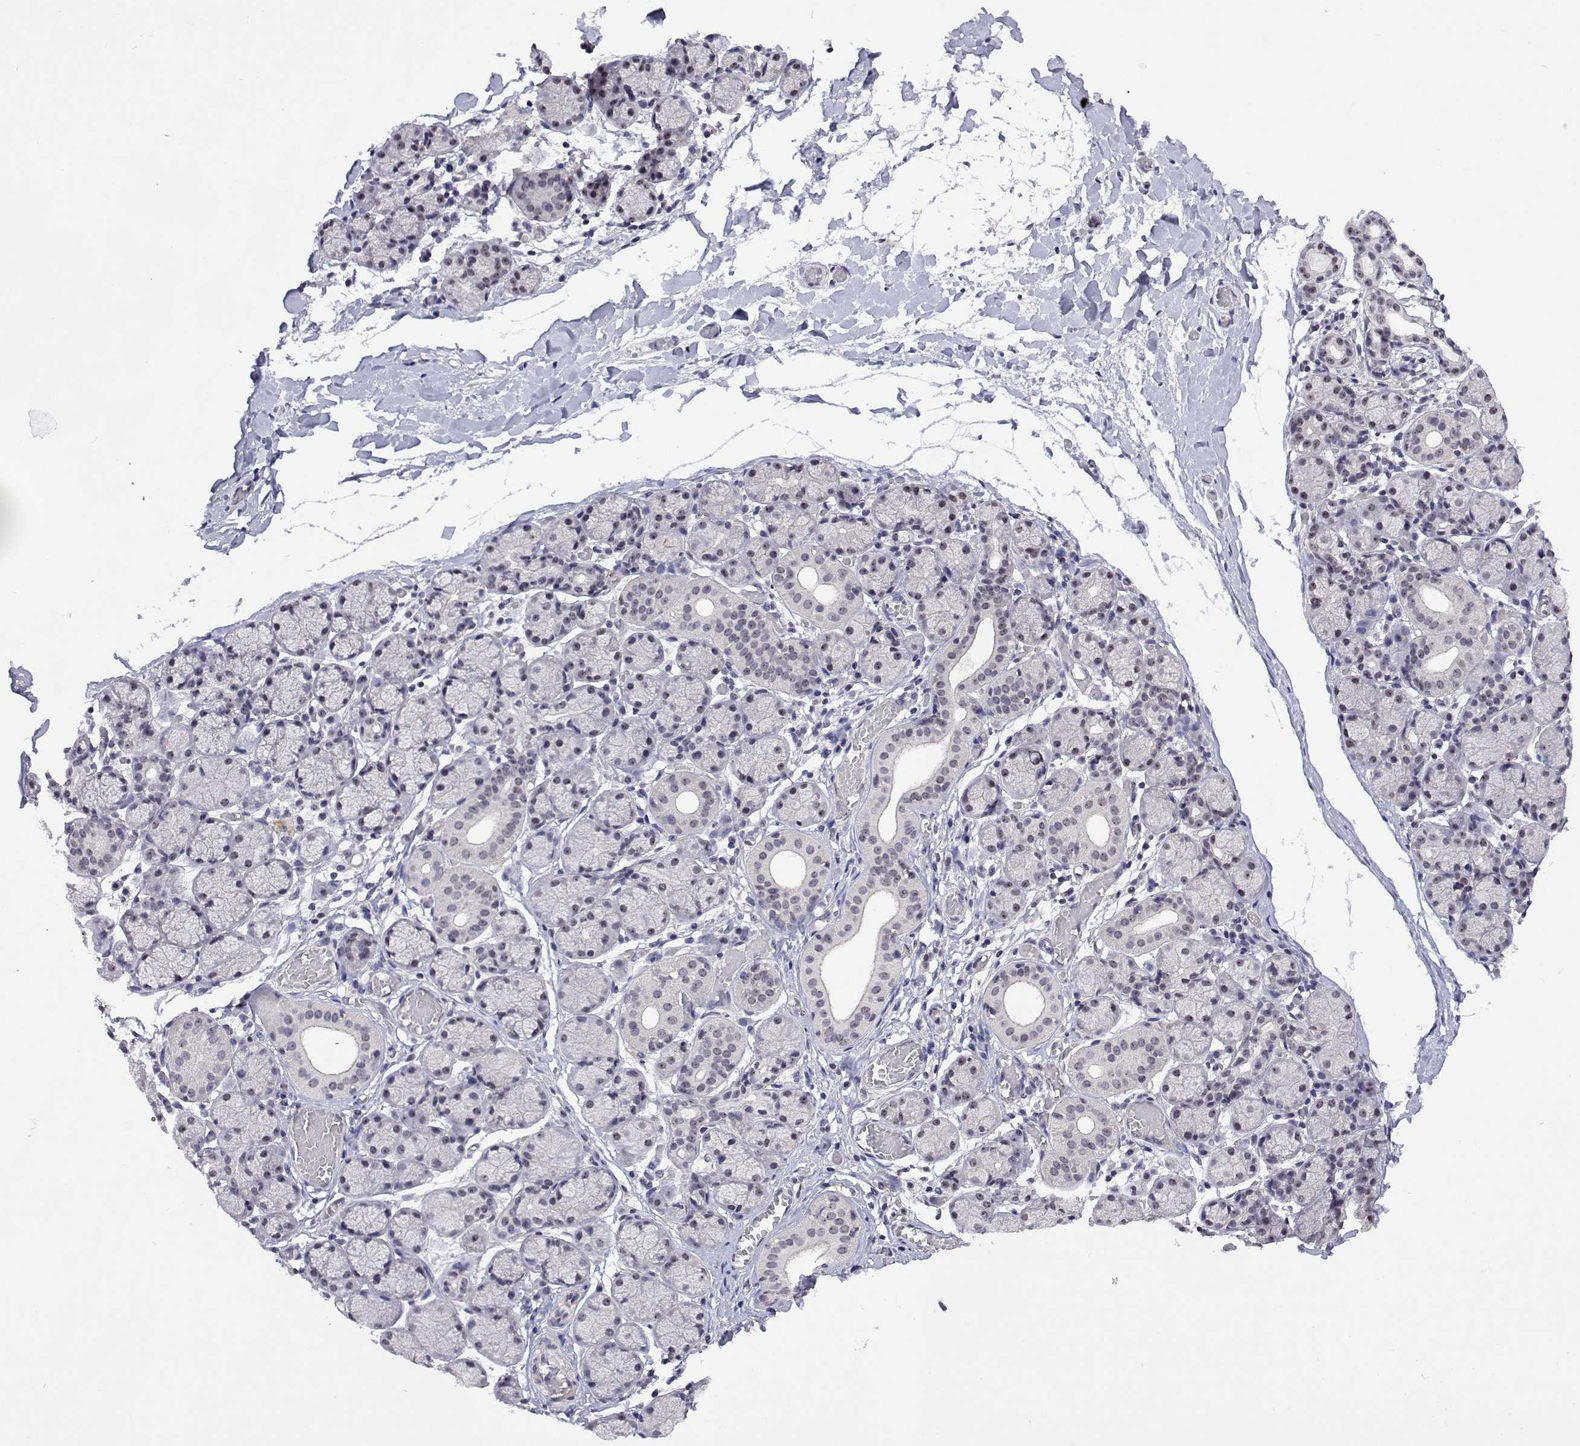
{"staining": {"intensity": "weak", "quantity": "25%-75%", "location": "nuclear"}, "tissue": "salivary gland", "cell_type": "Glandular cells", "image_type": "normal", "snomed": [{"axis": "morphology", "description": "Normal tissue, NOS"}, {"axis": "topography", "description": "Salivary gland"}], "caption": "About 25%-75% of glandular cells in unremarkable human salivary gland demonstrate weak nuclear protein positivity as visualized by brown immunohistochemical staining.", "gene": "NHP2", "patient": {"sex": "female", "age": 24}}